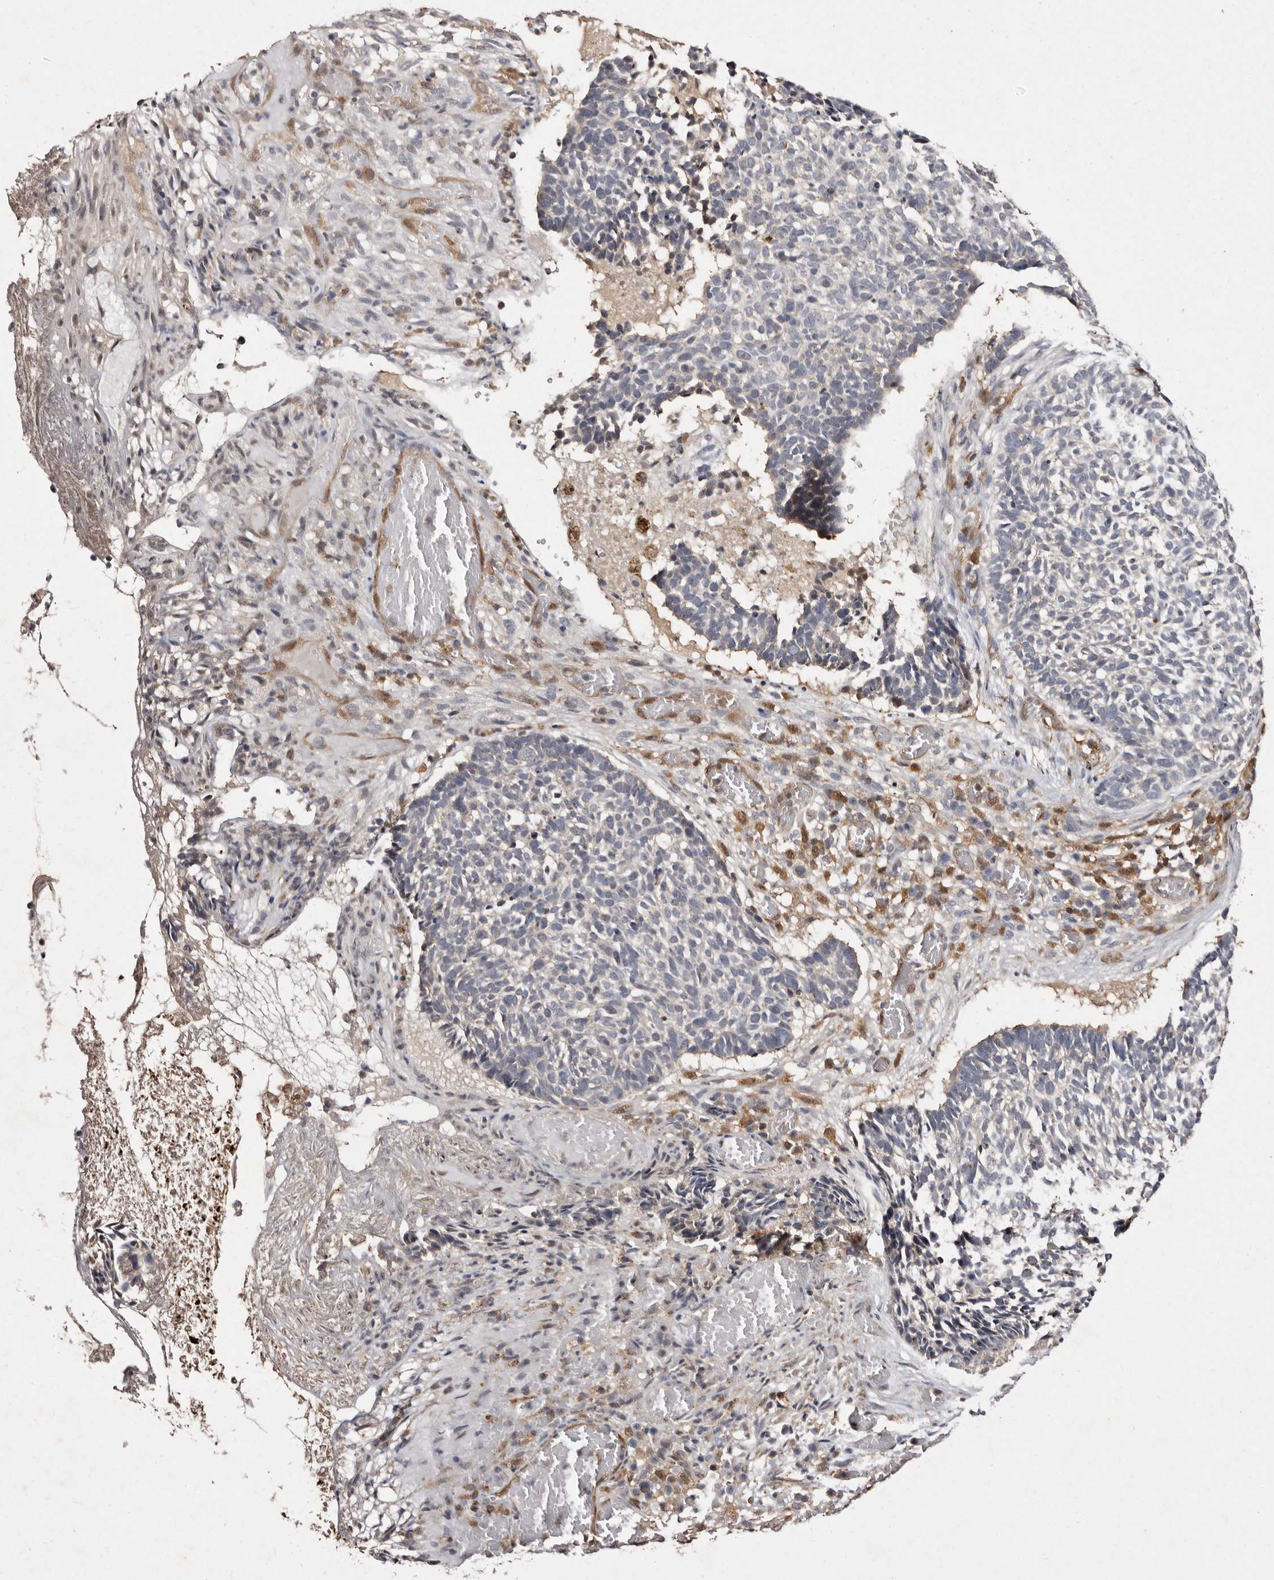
{"staining": {"intensity": "weak", "quantity": "<25%", "location": "cytoplasmic/membranous"}, "tissue": "skin cancer", "cell_type": "Tumor cells", "image_type": "cancer", "snomed": [{"axis": "morphology", "description": "Basal cell carcinoma"}, {"axis": "topography", "description": "Skin"}], "caption": "Human basal cell carcinoma (skin) stained for a protein using immunohistochemistry (IHC) exhibits no staining in tumor cells.", "gene": "GIMAP4", "patient": {"sex": "male", "age": 85}}